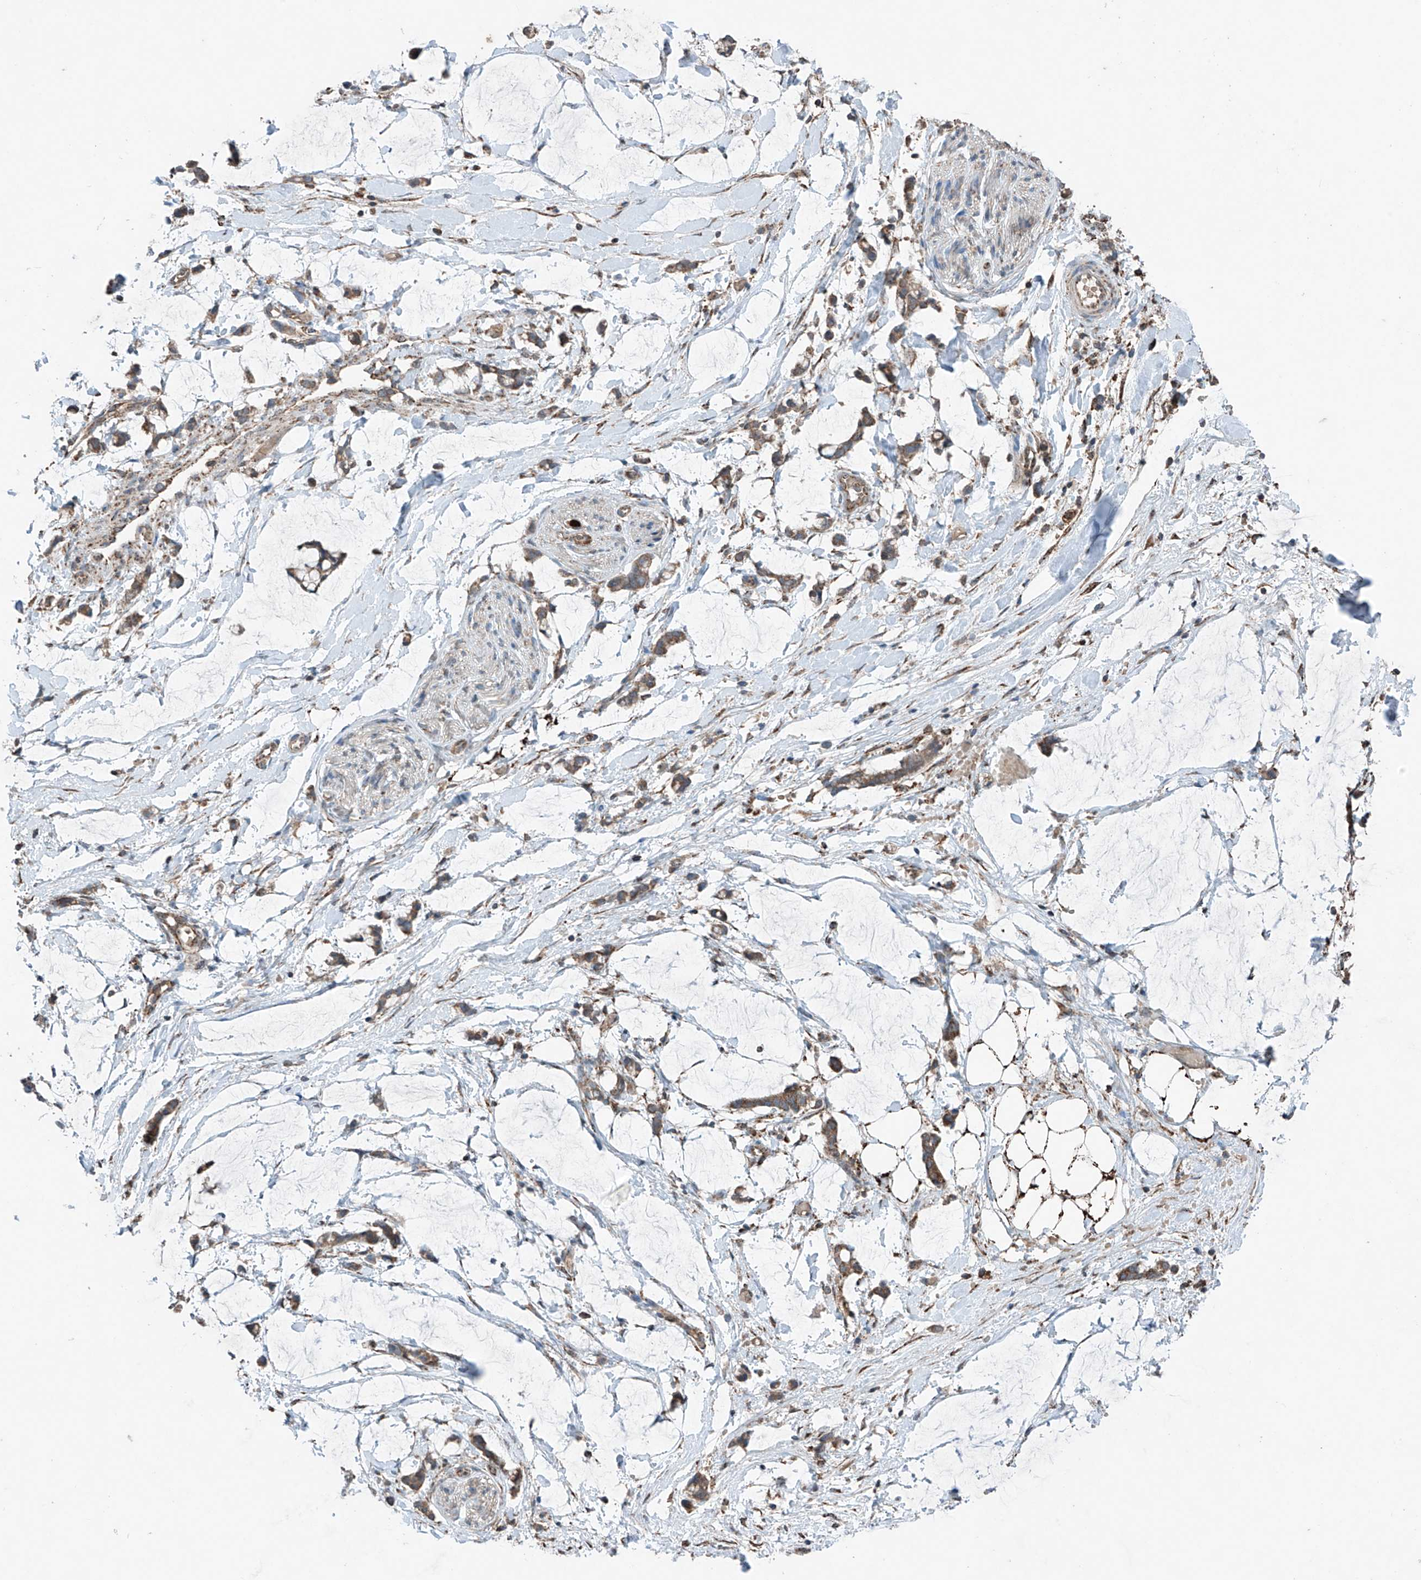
{"staining": {"intensity": "moderate", "quantity": ">75%", "location": "cytoplasmic/membranous"}, "tissue": "adipose tissue", "cell_type": "Adipocytes", "image_type": "normal", "snomed": [{"axis": "morphology", "description": "Normal tissue, NOS"}, {"axis": "morphology", "description": "Adenocarcinoma, NOS"}, {"axis": "topography", "description": "Colon"}, {"axis": "topography", "description": "Peripheral nerve tissue"}], "caption": "Protein staining of benign adipose tissue reveals moderate cytoplasmic/membranous staining in approximately >75% of adipocytes.", "gene": "SAMD3", "patient": {"sex": "male", "age": 14}}